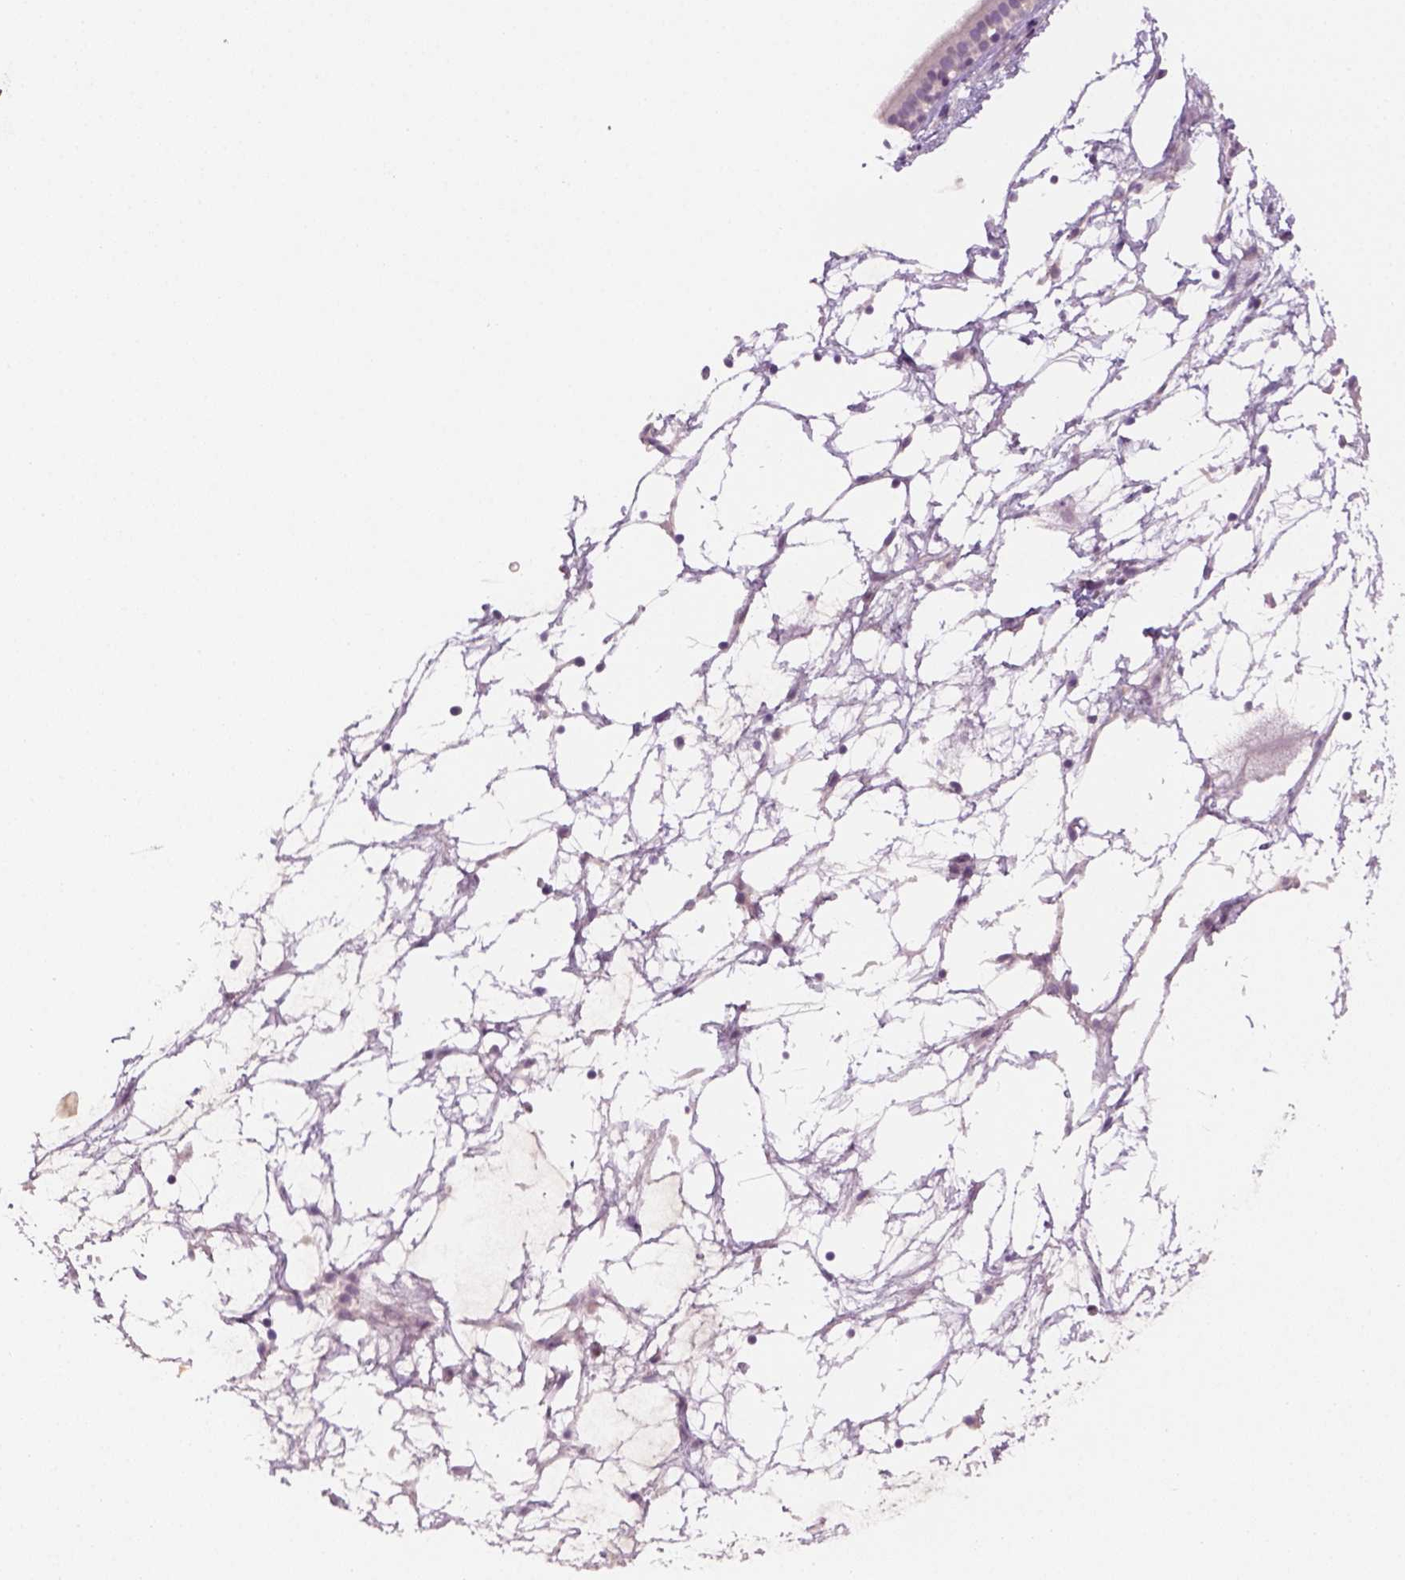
{"staining": {"intensity": "negative", "quantity": "none", "location": "none"}, "tissue": "nasopharynx", "cell_type": "Respiratory epithelial cells", "image_type": "normal", "snomed": [{"axis": "morphology", "description": "Normal tissue, NOS"}, {"axis": "topography", "description": "Nasopharynx"}], "caption": "Immunohistochemistry photomicrograph of unremarkable nasopharynx: nasopharynx stained with DAB reveals no significant protein staining in respiratory epithelial cells.", "gene": "GFI1B", "patient": {"sex": "male", "age": 68}}